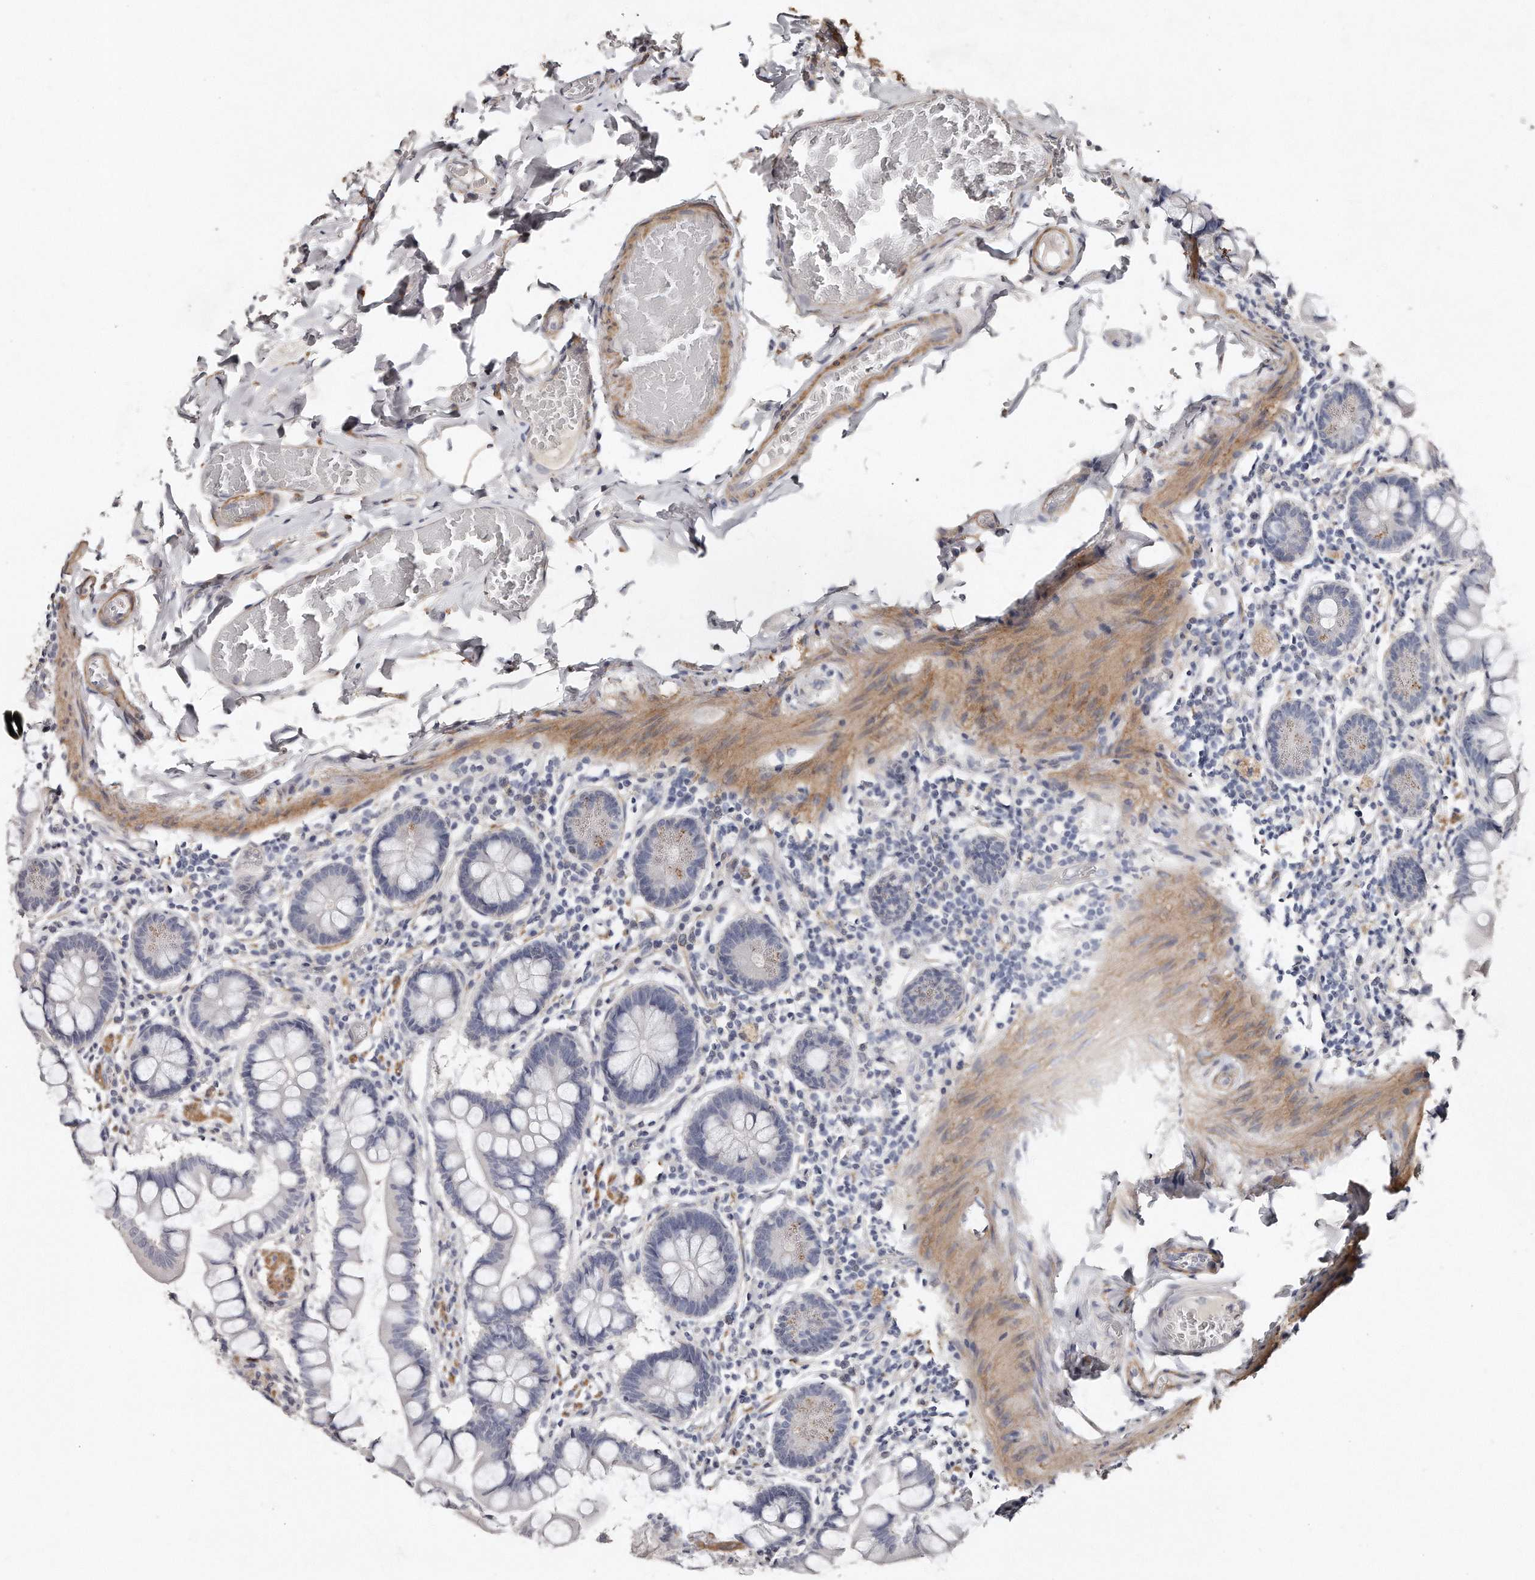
{"staining": {"intensity": "negative", "quantity": "none", "location": "none"}, "tissue": "small intestine", "cell_type": "Glandular cells", "image_type": "normal", "snomed": [{"axis": "morphology", "description": "Normal tissue, NOS"}, {"axis": "topography", "description": "Small intestine"}], "caption": "Glandular cells are negative for protein expression in normal human small intestine. (DAB immunohistochemistry with hematoxylin counter stain).", "gene": "LMOD1", "patient": {"sex": "male", "age": 41}}